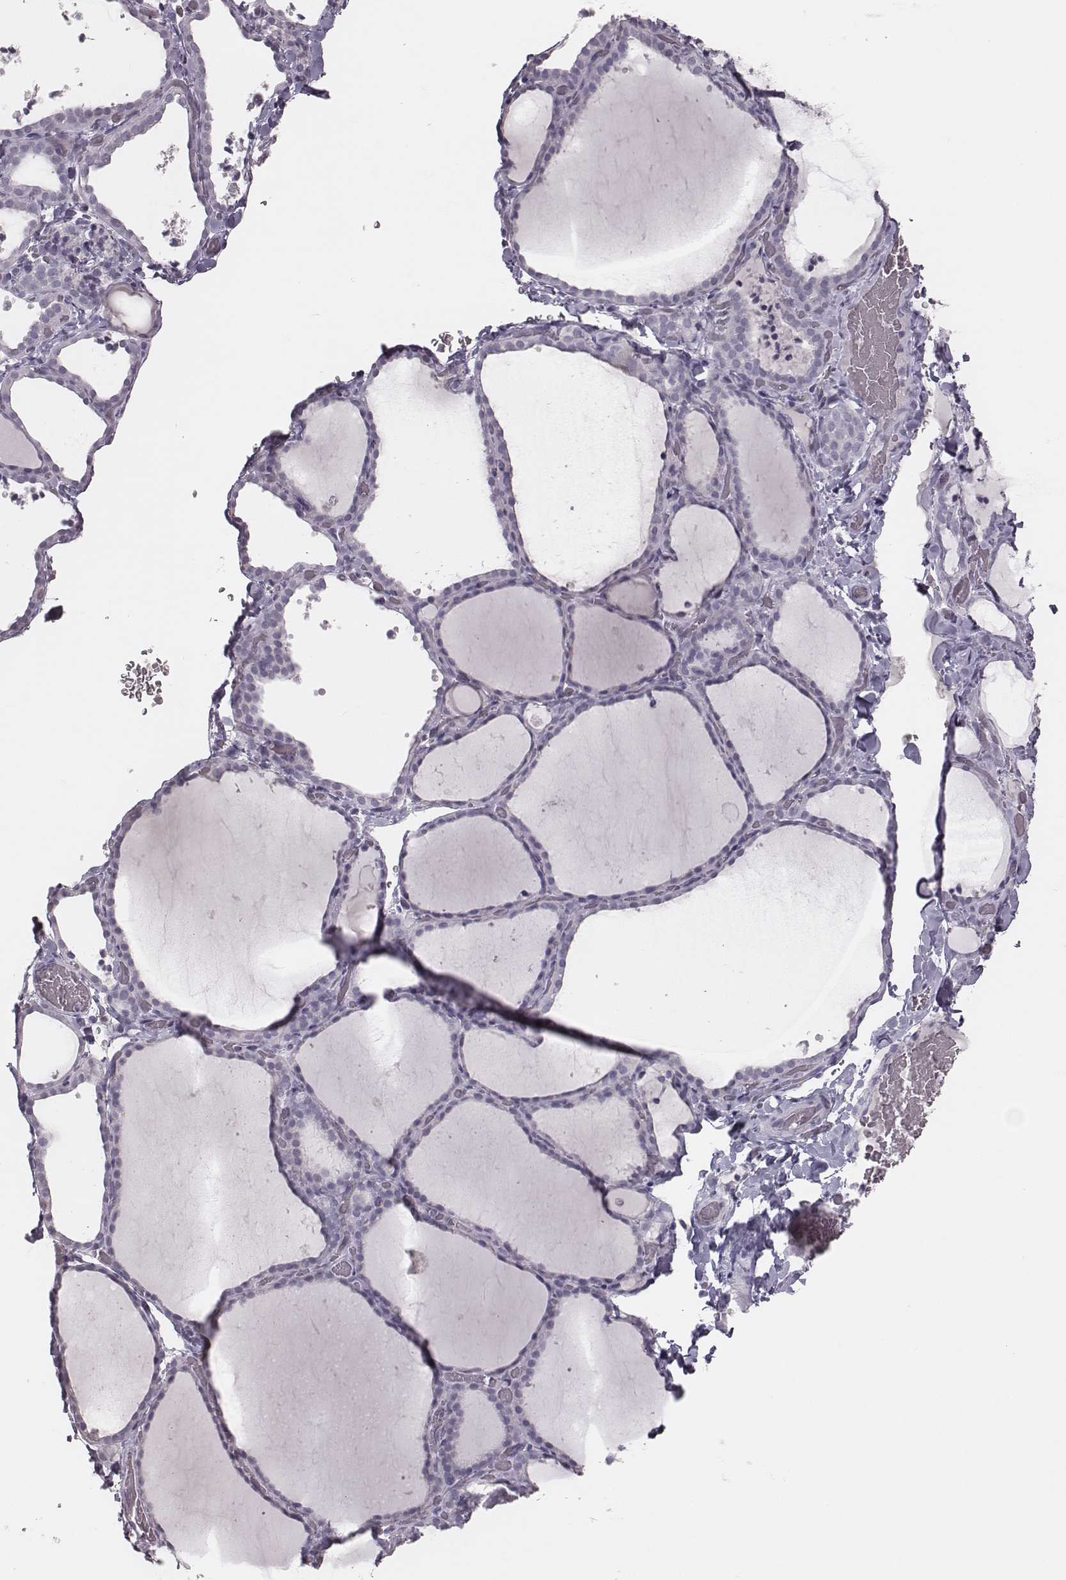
{"staining": {"intensity": "negative", "quantity": "none", "location": "none"}, "tissue": "thyroid gland", "cell_type": "Glandular cells", "image_type": "normal", "snomed": [{"axis": "morphology", "description": "Normal tissue, NOS"}, {"axis": "topography", "description": "Thyroid gland"}], "caption": "Immunohistochemistry of unremarkable human thyroid gland shows no staining in glandular cells.", "gene": "PDCD1", "patient": {"sex": "female", "age": 22}}